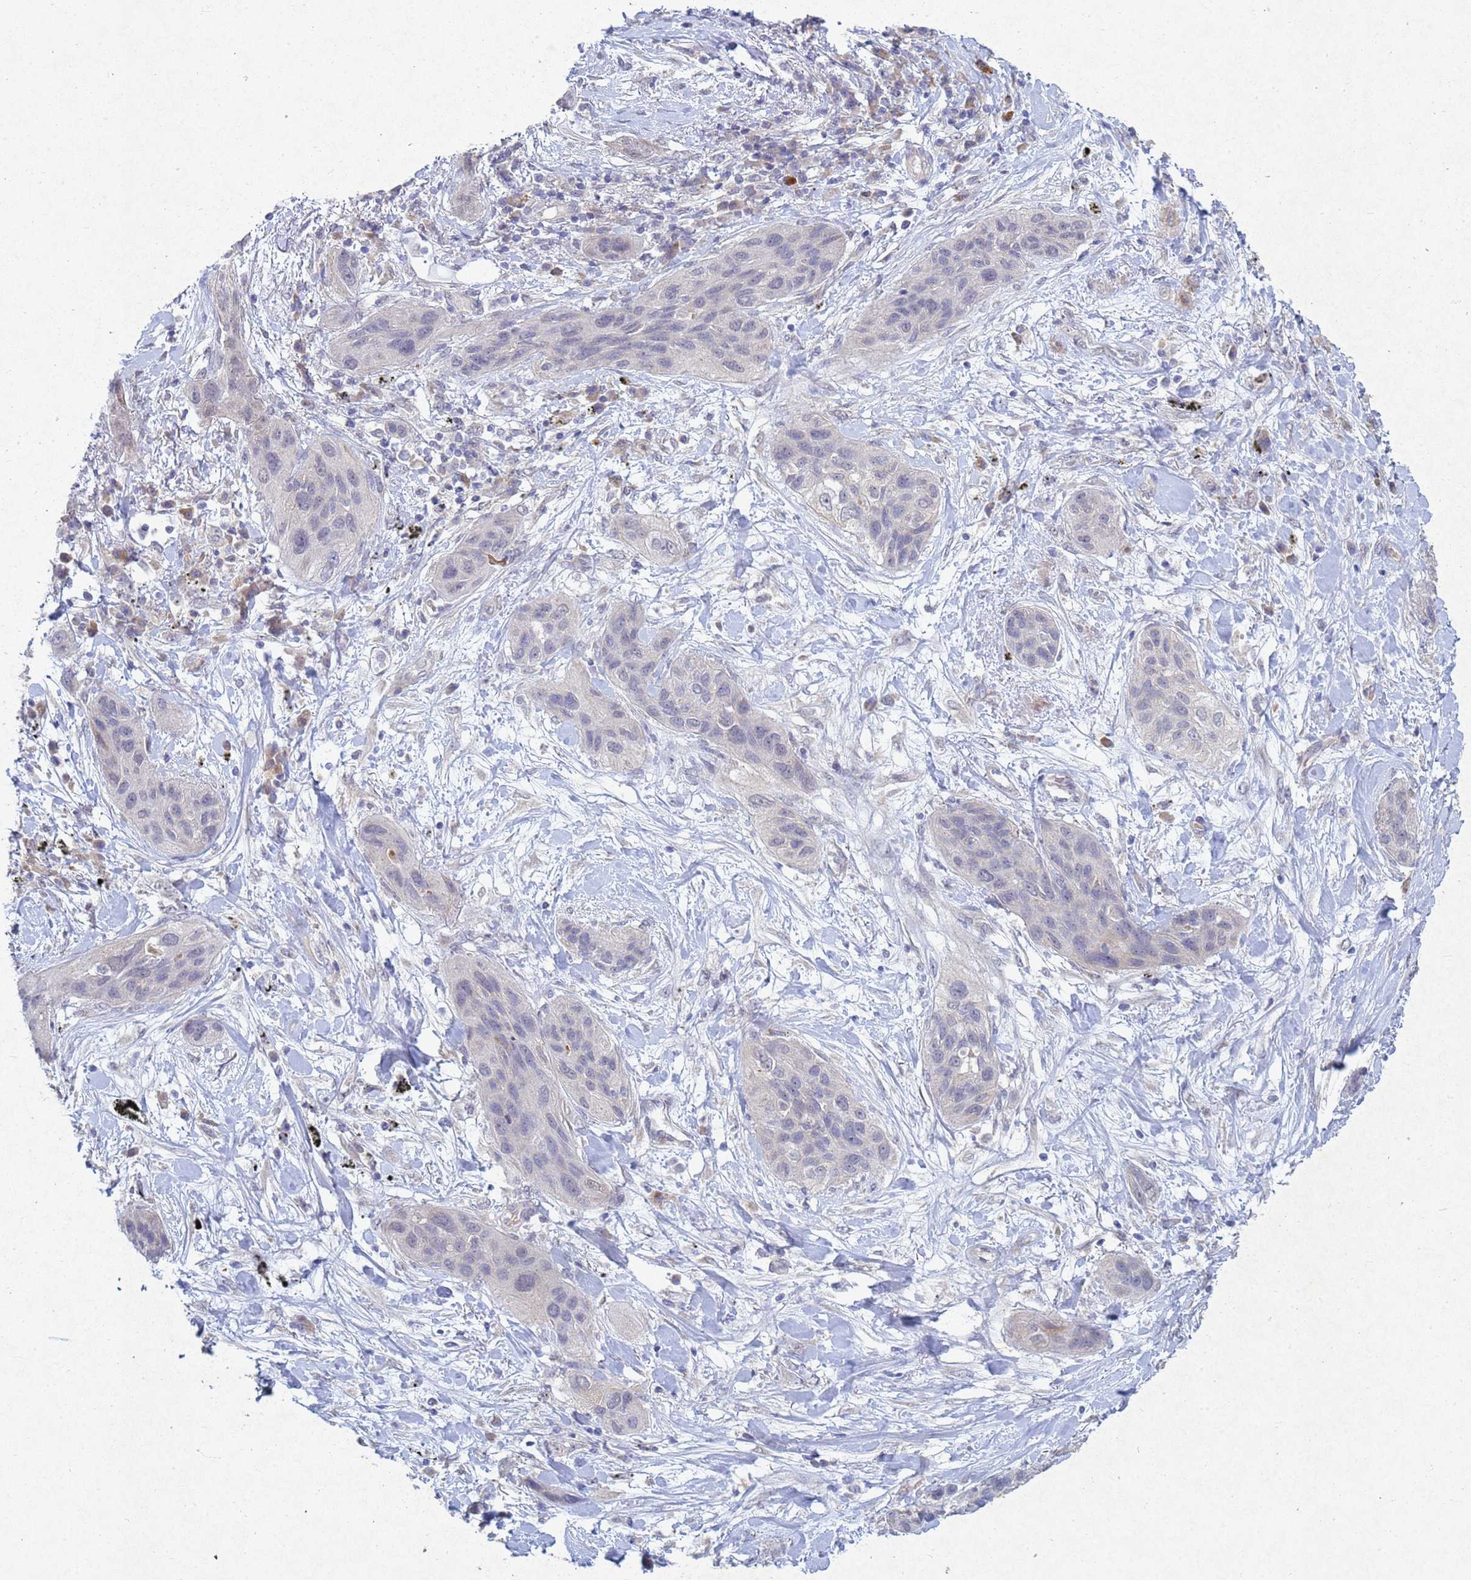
{"staining": {"intensity": "negative", "quantity": "none", "location": "none"}, "tissue": "lung cancer", "cell_type": "Tumor cells", "image_type": "cancer", "snomed": [{"axis": "morphology", "description": "Squamous cell carcinoma, NOS"}, {"axis": "topography", "description": "Lung"}], "caption": "Human lung cancer stained for a protein using immunohistochemistry (IHC) reveals no expression in tumor cells.", "gene": "TNPO2", "patient": {"sex": "female", "age": 70}}